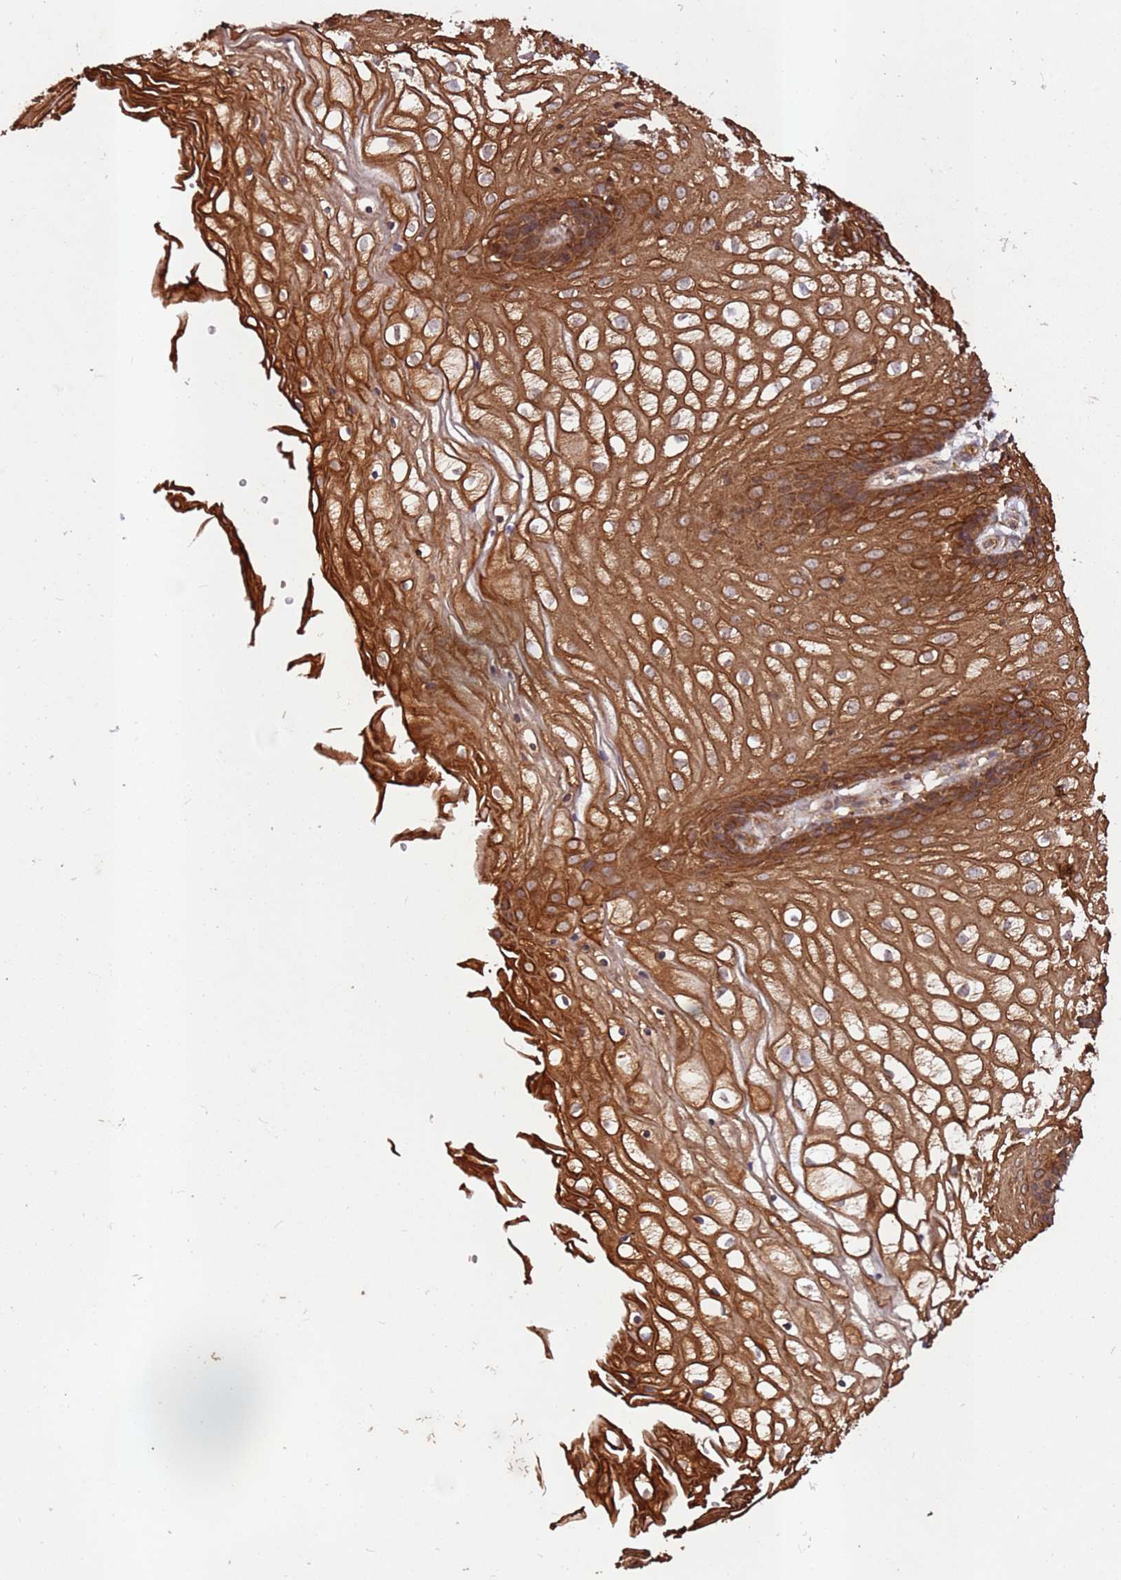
{"staining": {"intensity": "strong", "quantity": ">75%", "location": "cytoplasmic/membranous"}, "tissue": "vagina", "cell_type": "Squamous epithelial cells", "image_type": "normal", "snomed": [{"axis": "morphology", "description": "Normal tissue, NOS"}, {"axis": "topography", "description": "Vagina"}], "caption": "Protein expression analysis of unremarkable human vagina reveals strong cytoplasmic/membranous positivity in approximately >75% of squamous epithelial cells. The staining was performed using DAB (3,3'-diaminobenzidine) to visualize the protein expression in brown, while the nuclei were stained in blue with hematoxylin (Magnification: 20x).", "gene": "FAM186A", "patient": {"sex": "female", "age": 34}}